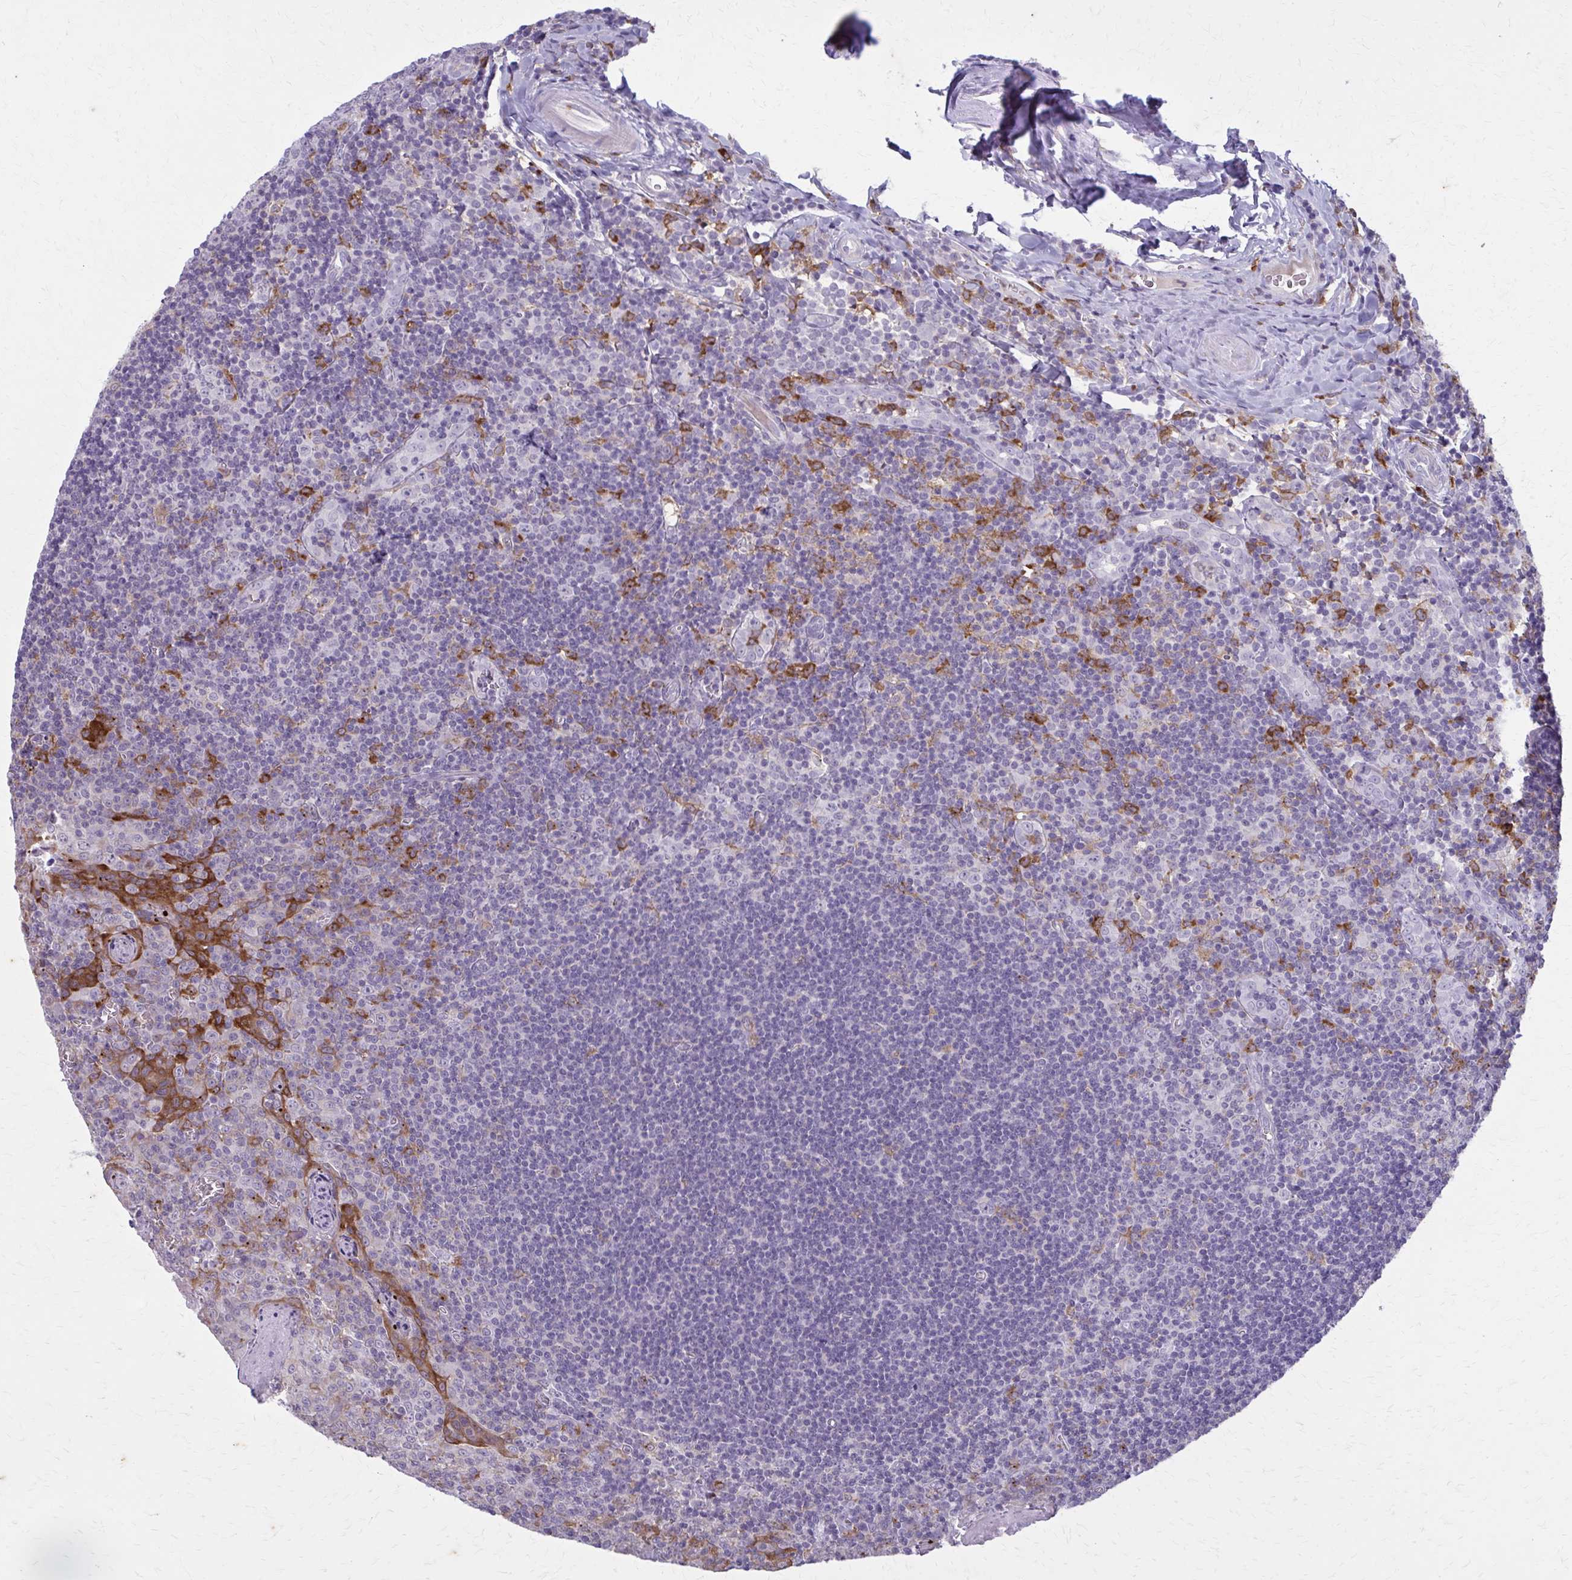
{"staining": {"intensity": "negative", "quantity": "none", "location": "none"}, "tissue": "tonsil", "cell_type": "Germinal center cells", "image_type": "normal", "snomed": [{"axis": "morphology", "description": "Normal tissue, NOS"}, {"axis": "morphology", "description": "Inflammation, NOS"}, {"axis": "topography", "description": "Tonsil"}], "caption": "Image shows no protein staining in germinal center cells of benign tonsil.", "gene": "CARD9", "patient": {"sex": "female", "age": 31}}